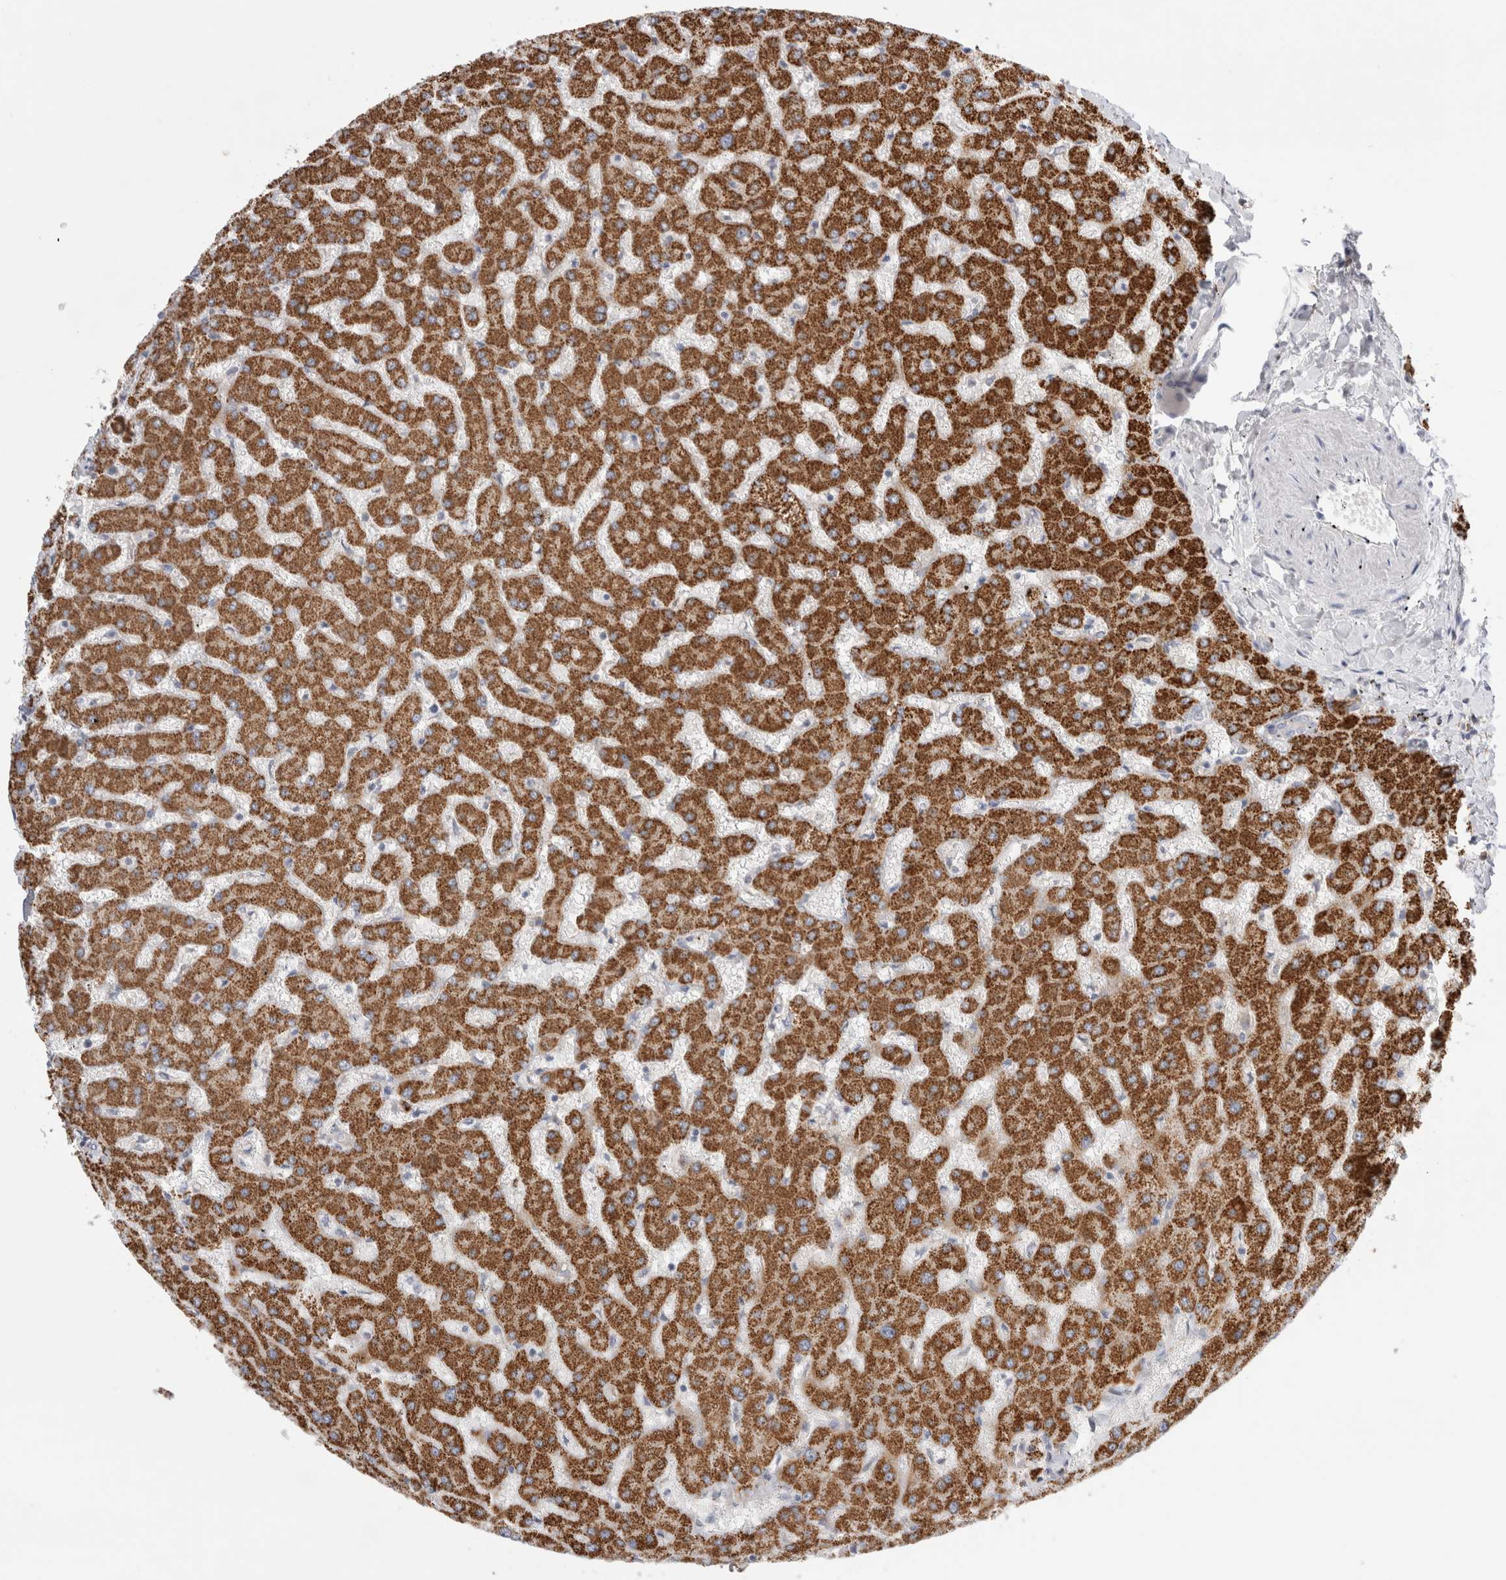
{"staining": {"intensity": "negative", "quantity": "none", "location": "none"}, "tissue": "liver", "cell_type": "Cholangiocytes", "image_type": "normal", "snomed": [{"axis": "morphology", "description": "Normal tissue, NOS"}, {"axis": "topography", "description": "Liver"}], "caption": "This is a micrograph of immunohistochemistry staining of unremarkable liver, which shows no expression in cholangiocytes. Brightfield microscopy of immunohistochemistry (IHC) stained with DAB (brown) and hematoxylin (blue), captured at high magnification.", "gene": "RBM12B", "patient": {"sex": "female", "age": 63}}